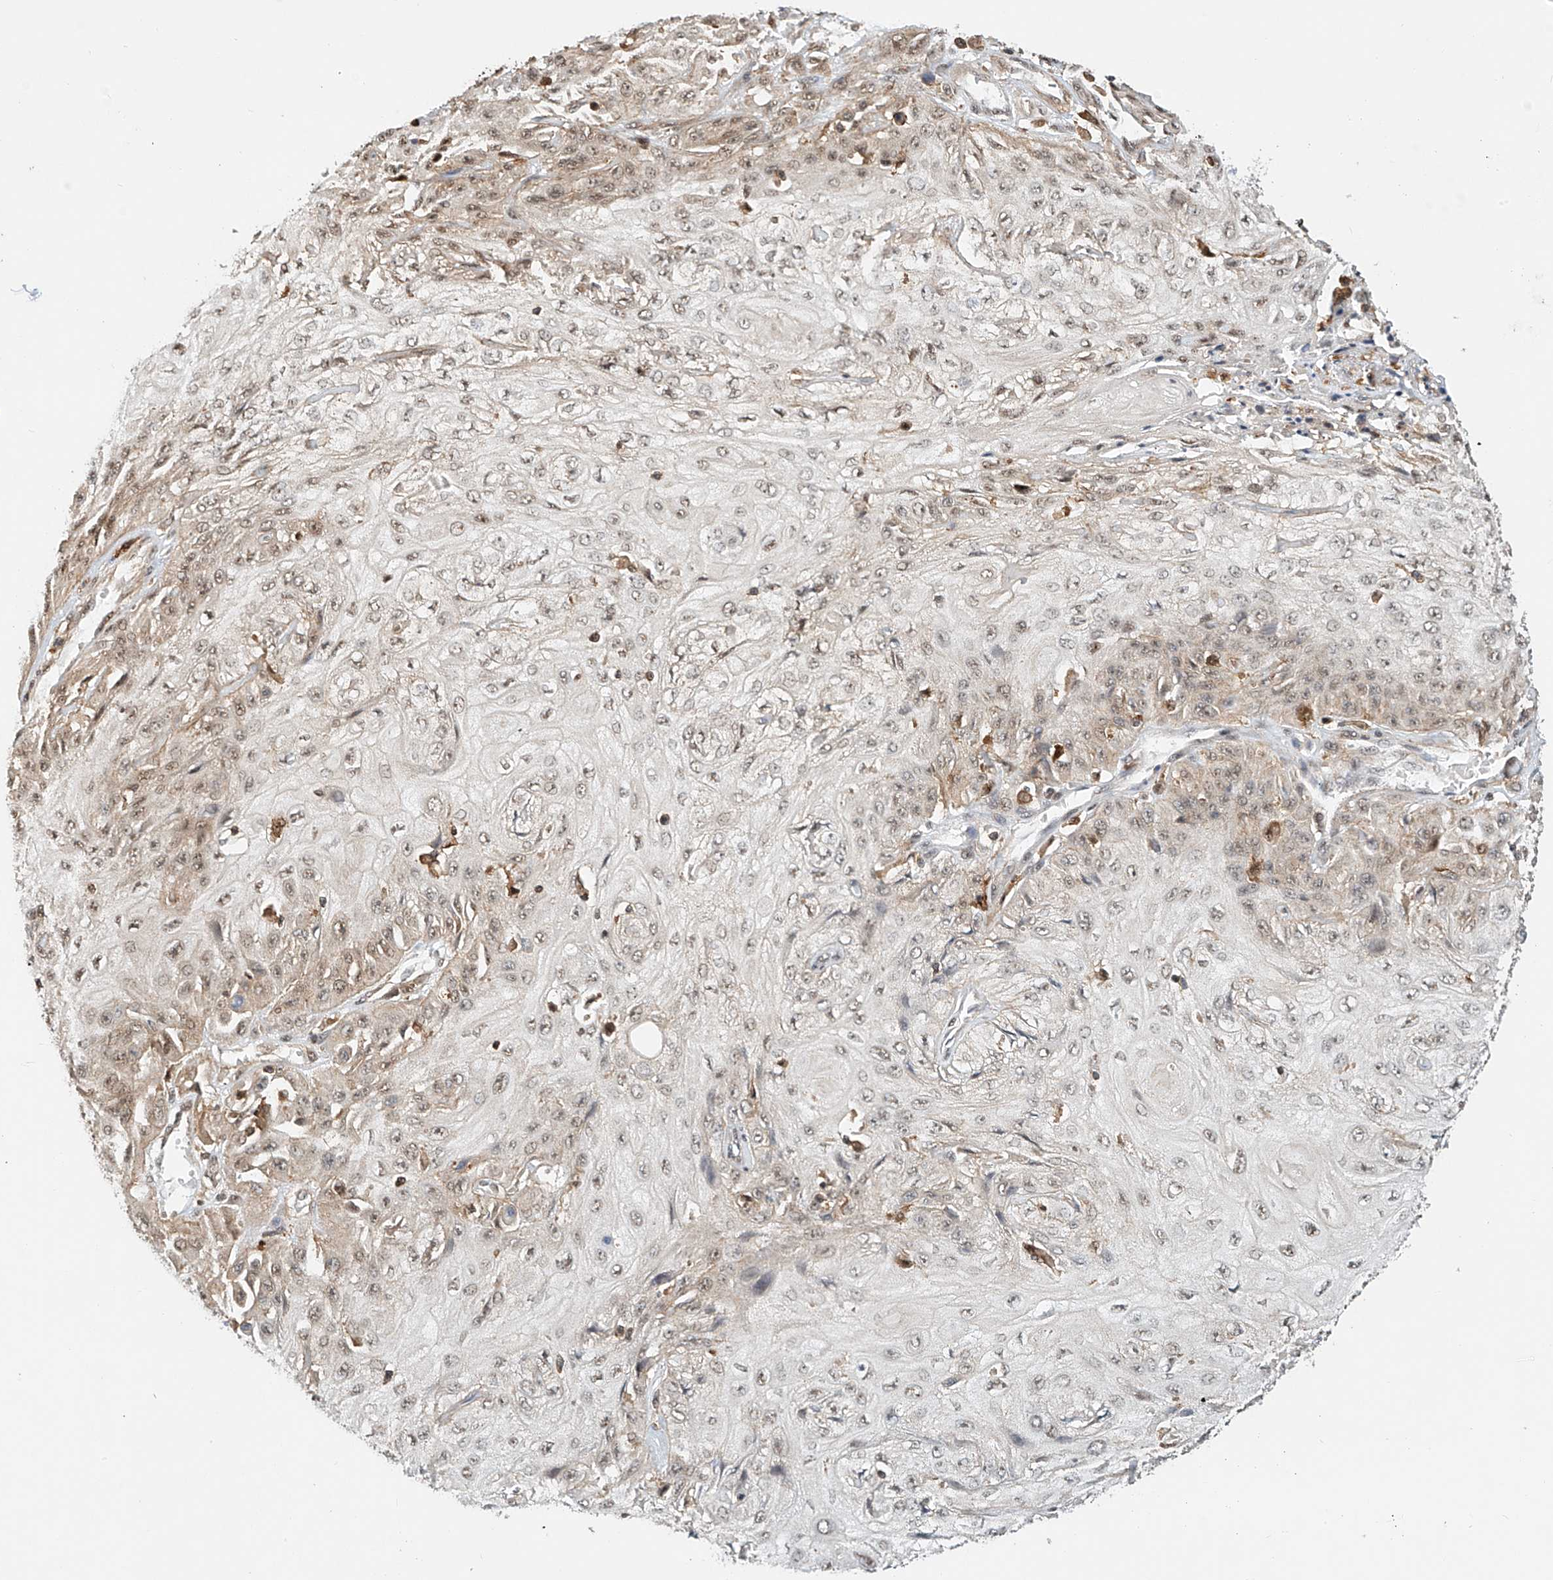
{"staining": {"intensity": "weak", "quantity": "25%-75%", "location": "cytoplasmic/membranous,nuclear"}, "tissue": "skin cancer", "cell_type": "Tumor cells", "image_type": "cancer", "snomed": [{"axis": "morphology", "description": "Squamous cell carcinoma, NOS"}, {"axis": "morphology", "description": "Squamous cell carcinoma, metastatic, NOS"}, {"axis": "topography", "description": "Skin"}, {"axis": "topography", "description": "Lymph node"}], "caption": "Skin cancer was stained to show a protein in brown. There is low levels of weak cytoplasmic/membranous and nuclear expression in about 25%-75% of tumor cells.", "gene": "MICAL1", "patient": {"sex": "male", "age": 75}}